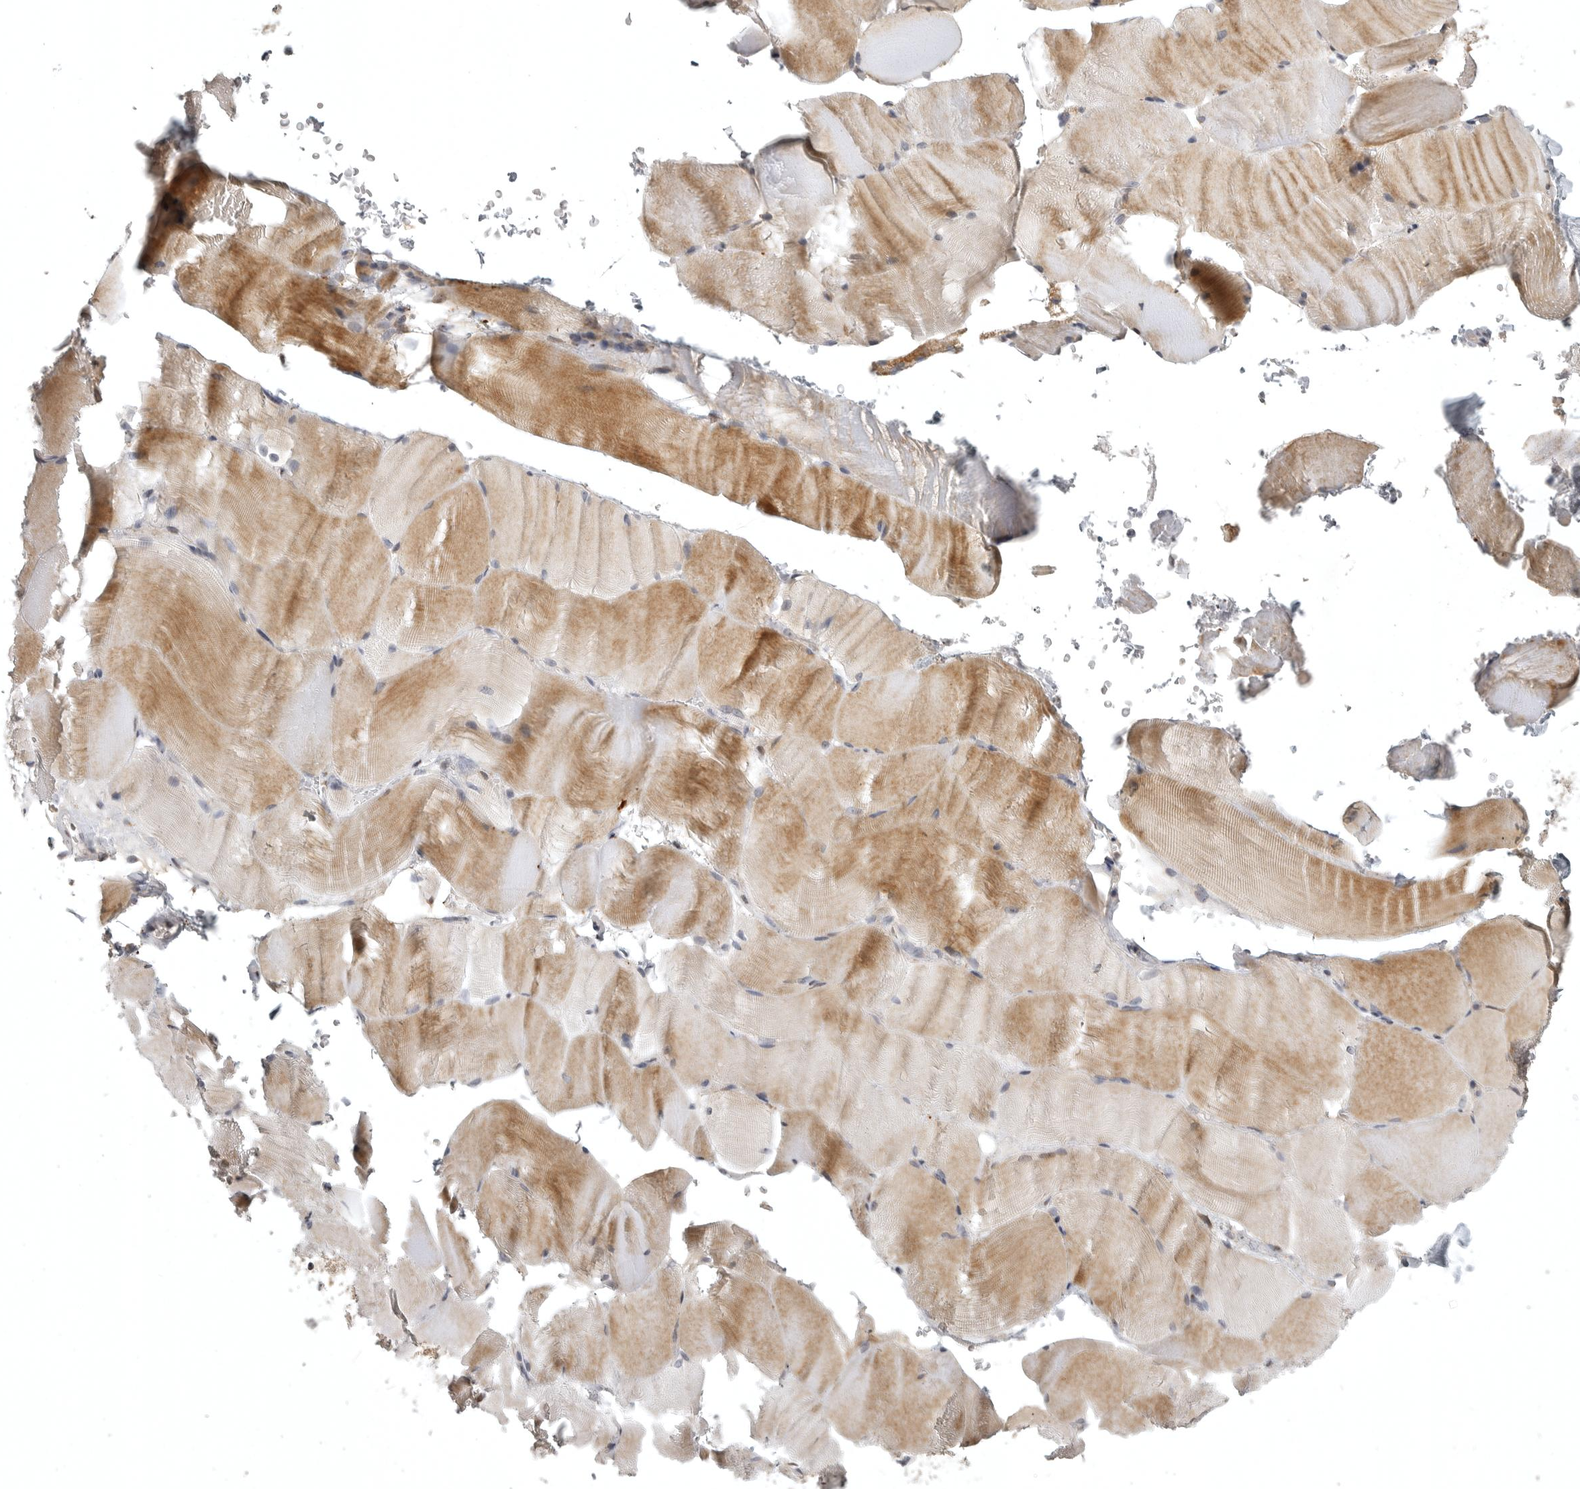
{"staining": {"intensity": "moderate", "quantity": "<25%", "location": "cytoplasmic/membranous"}, "tissue": "skeletal muscle", "cell_type": "Myocytes", "image_type": "normal", "snomed": [{"axis": "morphology", "description": "Normal tissue, NOS"}, {"axis": "topography", "description": "Skeletal muscle"}, {"axis": "topography", "description": "Parathyroid gland"}], "caption": "Immunohistochemistry (DAB) staining of unremarkable skeletal muscle demonstrates moderate cytoplasmic/membranous protein staining in about <25% of myocytes.", "gene": "POLE2", "patient": {"sex": "female", "age": 37}}